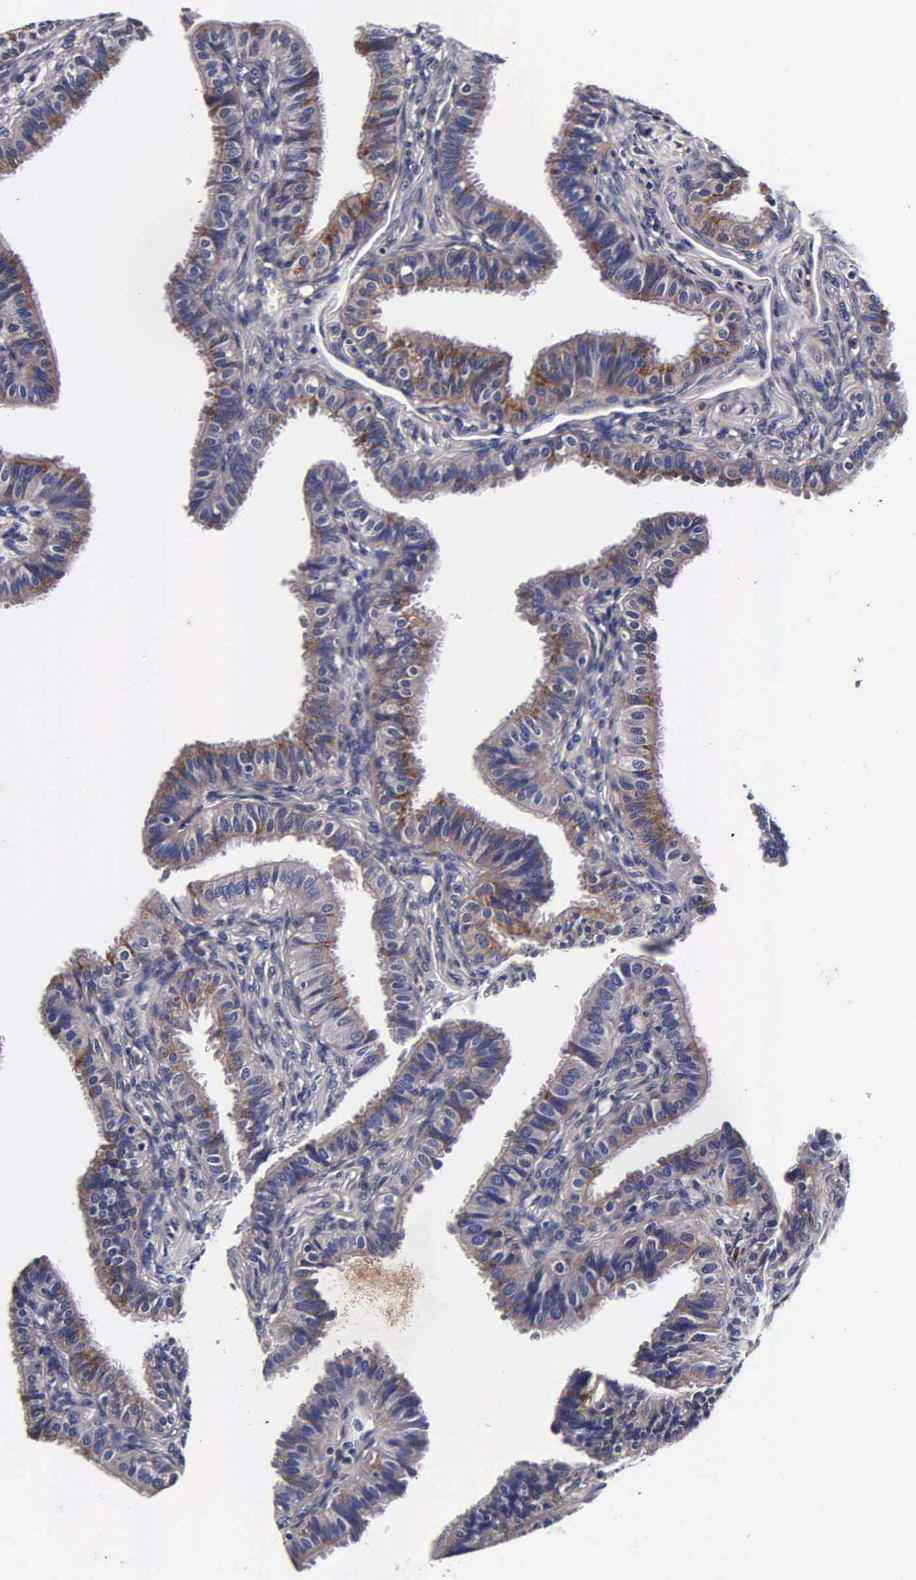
{"staining": {"intensity": "moderate", "quantity": ">75%", "location": "cytoplasmic/membranous"}, "tissue": "fallopian tube", "cell_type": "Glandular cells", "image_type": "normal", "snomed": [{"axis": "morphology", "description": "Normal tissue, NOS"}, {"axis": "topography", "description": "Fallopian tube"}], "caption": "A brown stain shows moderate cytoplasmic/membranous positivity of a protein in glandular cells of unremarkable human fallopian tube. (Stains: DAB (3,3'-diaminobenzidine) in brown, nuclei in blue, Microscopy: brightfield microscopy at high magnification).", "gene": "CST3", "patient": {"sex": "female", "age": 42}}